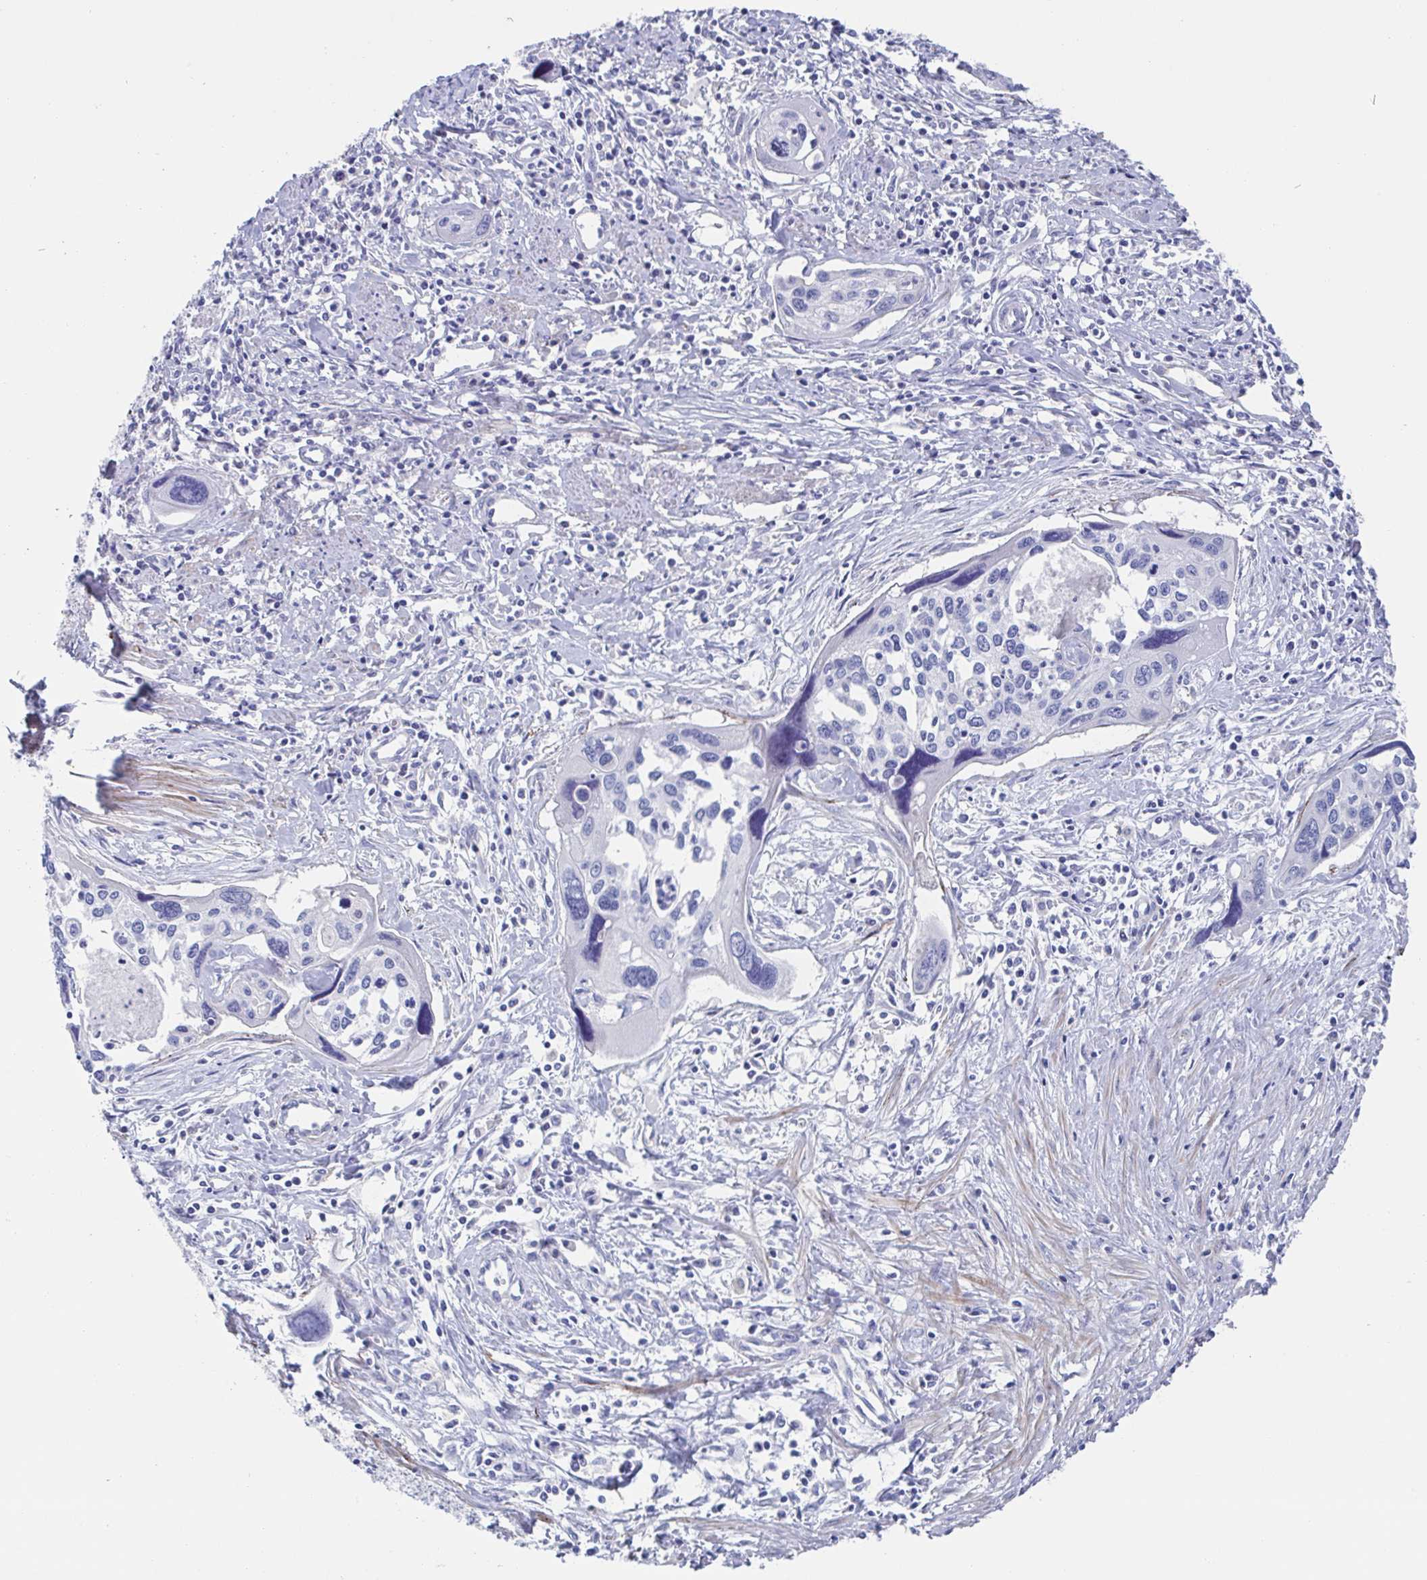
{"staining": {"intensity": "negative", "quantity": "none", "location": "none"}, "tissue": "cervical cancer", "cell_type": "Tumor cells", "image_type": "cancer", "snomed": [{"axis": "morphology", "description": "Squamous cell carcinoma, NOS"}, {"axis": "topography", "description": "Cervix"}], "caption": "Immunohistochemical staining of human cervical cancer (squamous cell carcinoma) demonstrates no significant positivity in tumor cells. Brightfield microscopy of IHC stained with DAB (3,3'-diaminobenzidine) (brown) and hematoxylin (blue), captured at high magnification.", "gene": "CDH2", "patient": {"sex": "female", "age": 31}}